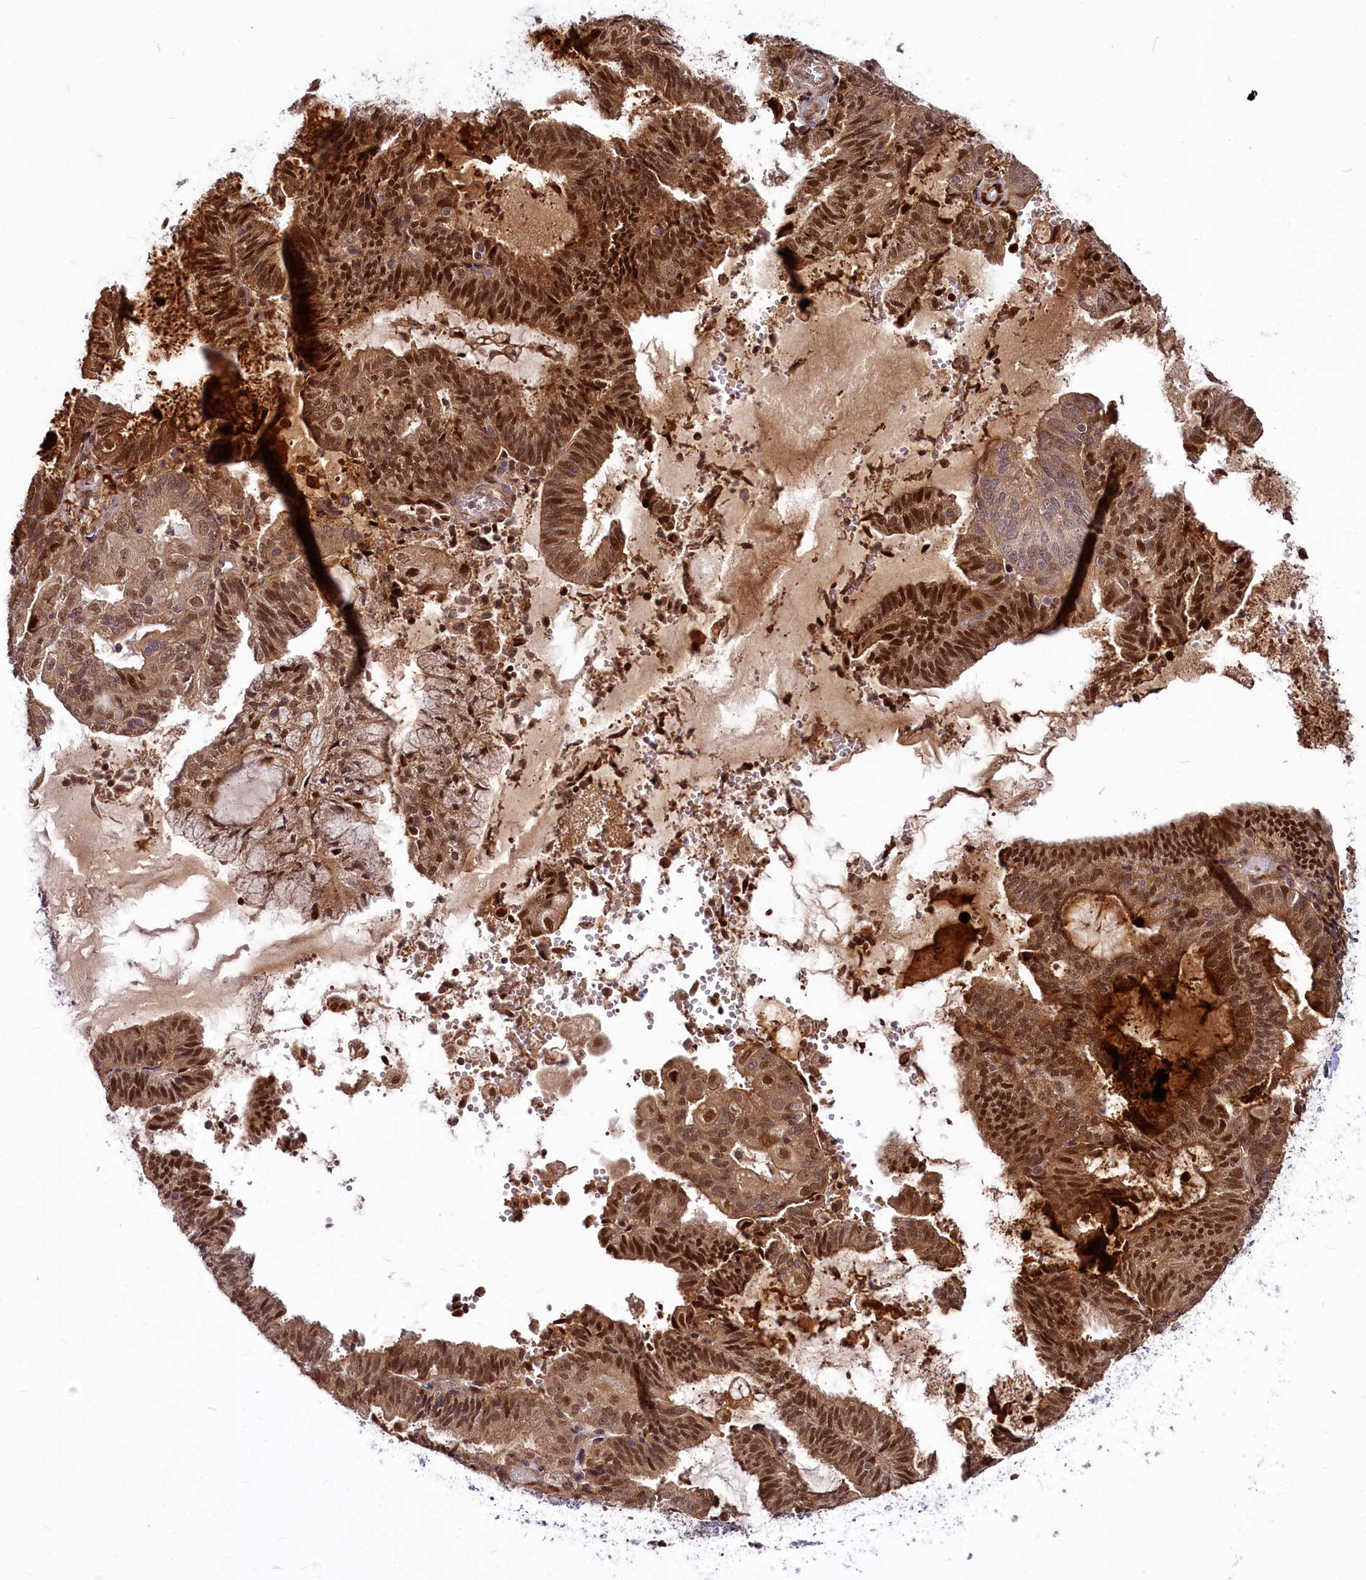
{"staining": {"intensity": "strong", "quantity": ">75%", "location": "cytoplasmic/membranous,nuclear"}, "tissue": "endometrial cancer", "cell_type": "Tumor cells", "image_type": "cancer", "snomed": [{"axis": "morphology", "description": "Adenocarcinoma, NOS"}, {"axis": "topography", "description": "Endometrium"}], "caption": "Tumor cells demonstrate high levels of strong cytoplasmic/membranous and nuclear expression in approximately >75% of cells in endometrial cancer (adenocarcinoma).", "gene": "MAML2", "patient": {"sex": "female", "age": 81}}